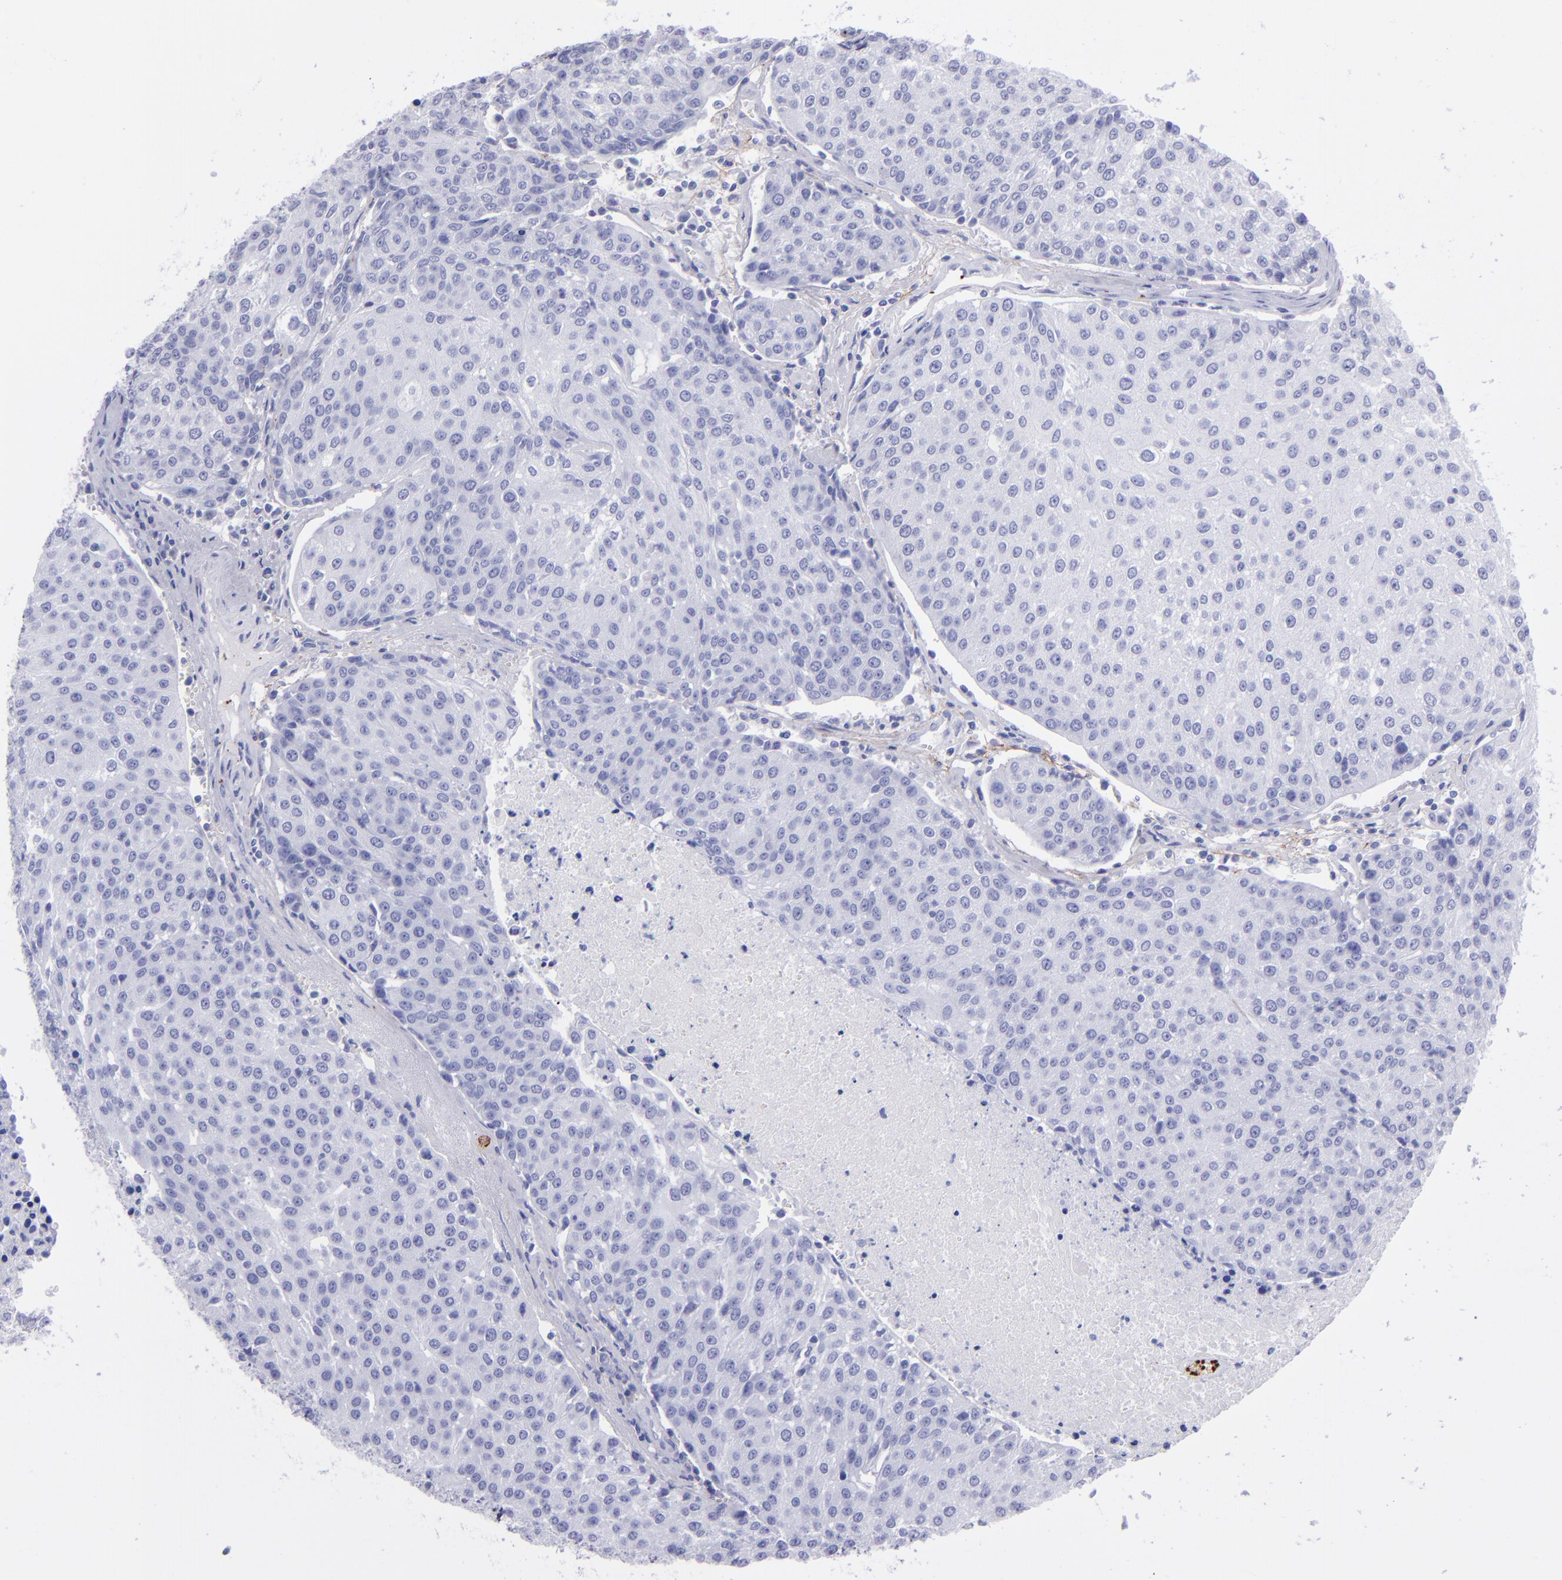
{"staining": {"intensity": "negative", "quantity": "none", "location": "none"}, "tissue": "urothelial cancer", "cell_type": "Tumor cells", "image_type": "cancer", "snomed": [{"axis": "morphology", "description": "Urothelial carcinoma, High grade"}, {"axis": "topography", "description": "Urinary bladder"}], "caption": "Image shows no protein staining in tumor cells of urothelial carcinoma (high-grade) tissue.", "gene": "EFCAB13", "patient": {"sex": "female", "age": 85}}